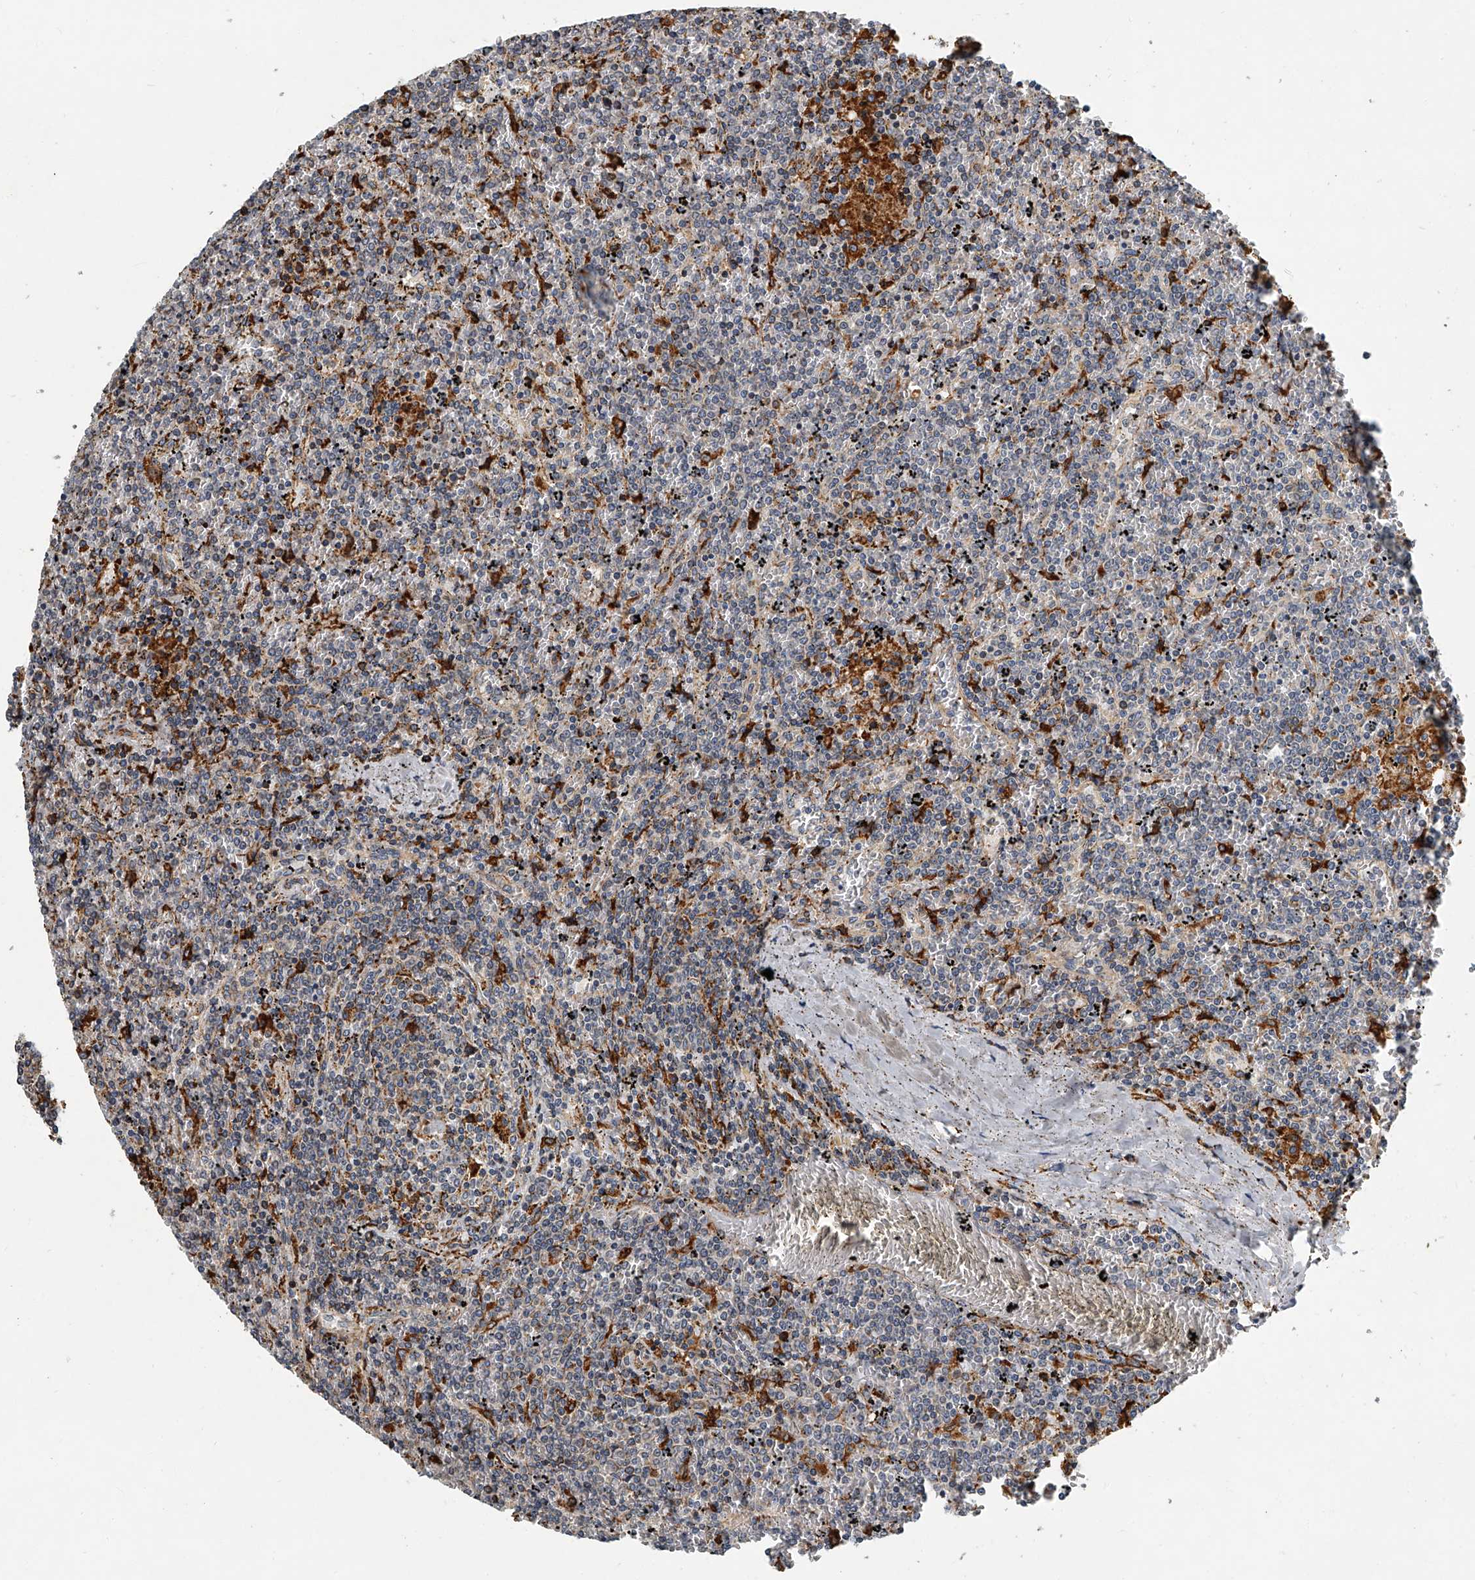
{"staining": {"intensity": "negative", "quantity": "none", "location": "none"}, "tissue": "lymphoma", "cell_type": "Tumor cells", "image_type": "cancer", "snomed": [{"axis": "morphology", "description": "Malignant lymphoma, non-Hodgkin's type, Low grade"}, {"axis": "topography", "description": "Spleen"}], "caption": "Lymphoma was stained to show a protein in brown. There is no significant positivity in tumor cells.", "gene": "TMEM63C", "patient": {"sex": "female", "age": 19}}